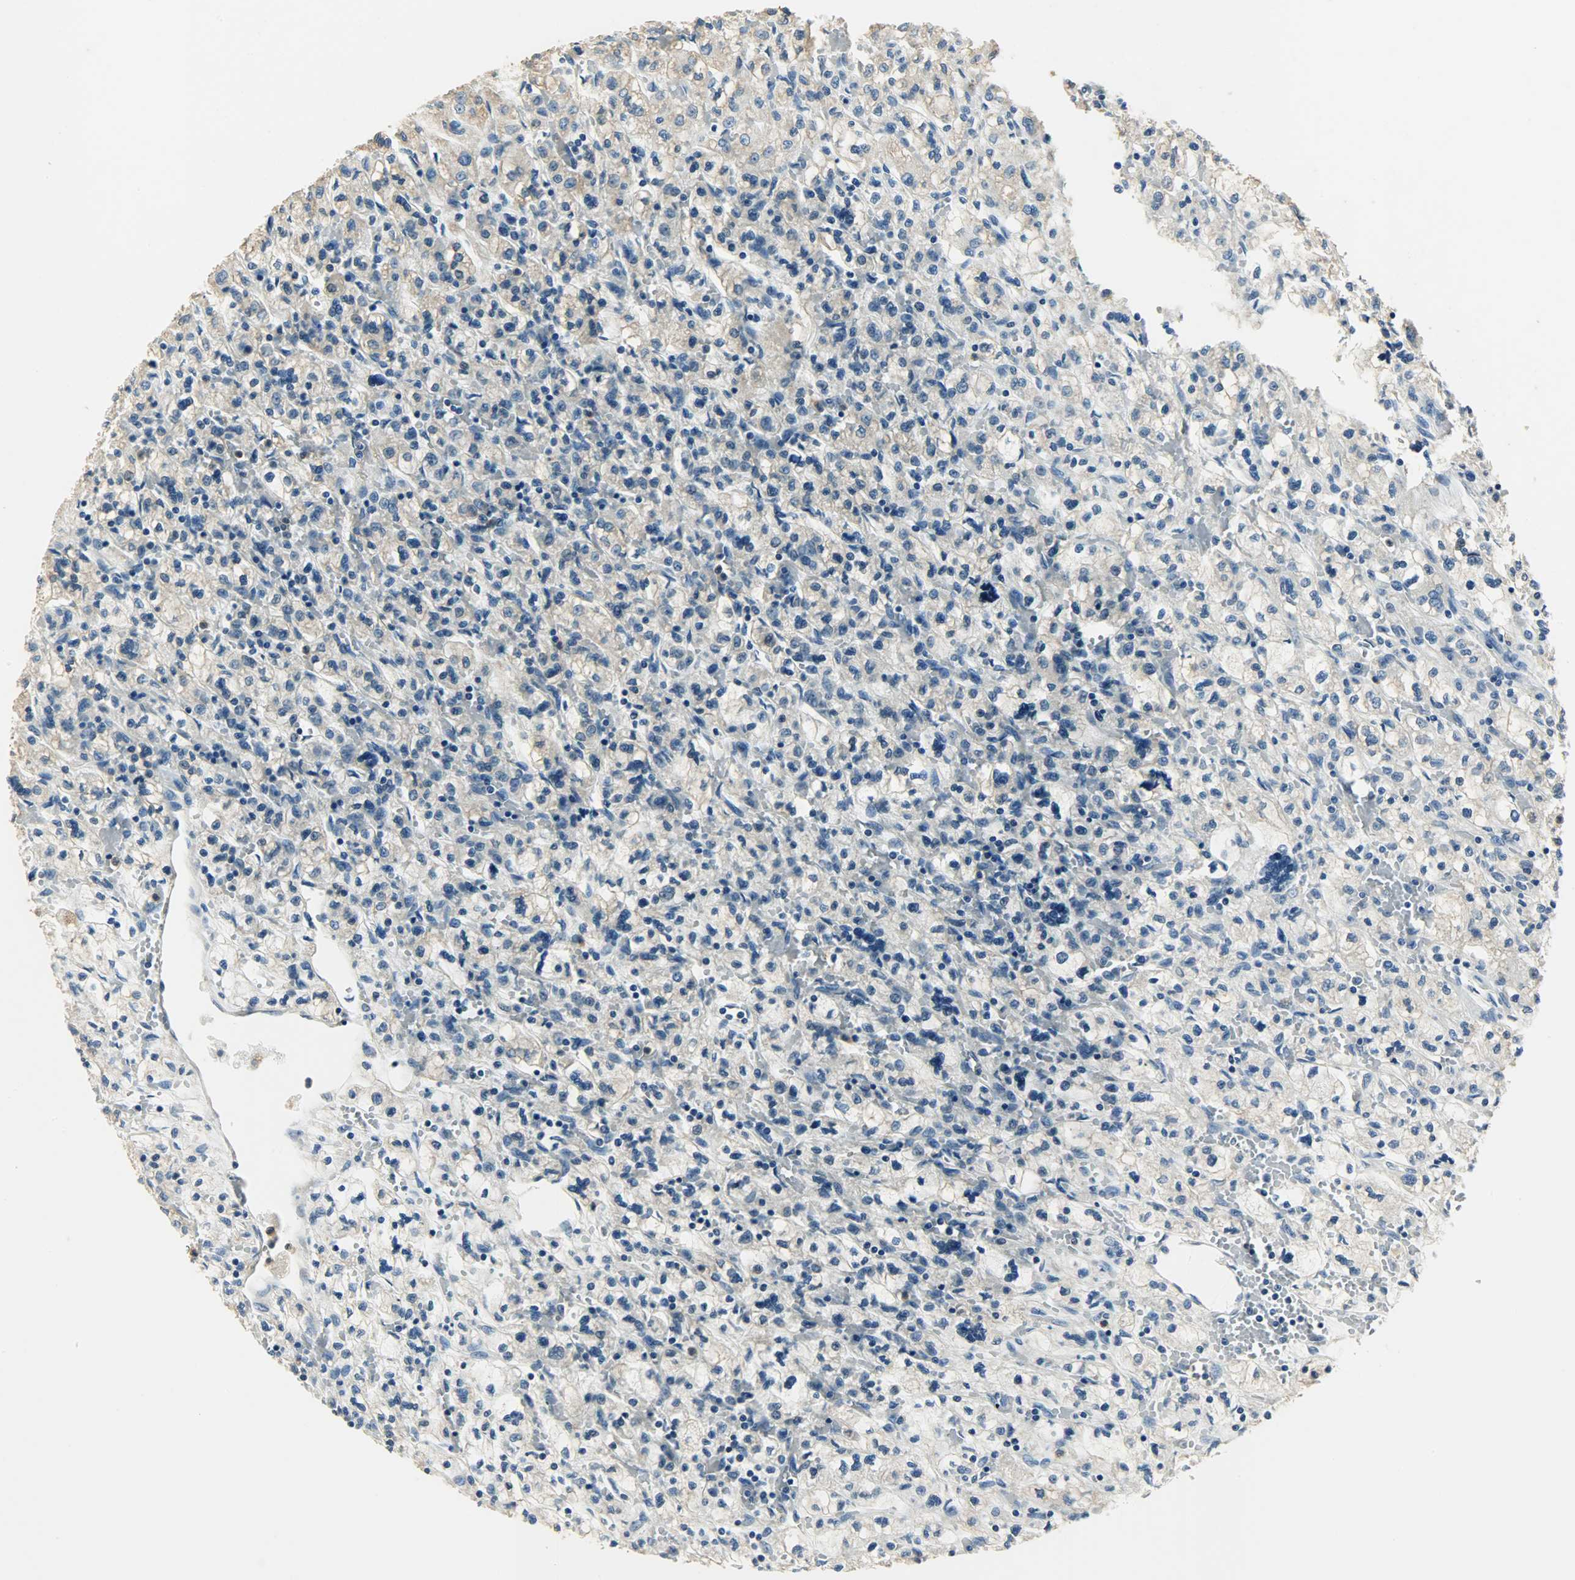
{"staining": {"intensity": "negative", "quantity": "none", "location": "none"}, "tissue": "renal cancer", "cell_type": "Tumor cells", "image_type": "cancer", "snomed": [{"axis": "morphology", "description": "Adenocarcinoma, NOS"}, {"axis": "topography", "description": "Kidney"}], "caption": "This is a histopathology image of immunohistochemistry staining of renal cancer, which shows no staining in tumor cells.", "gene": "SMARCA5", "patient": {"sex": "female", "age": 83}}